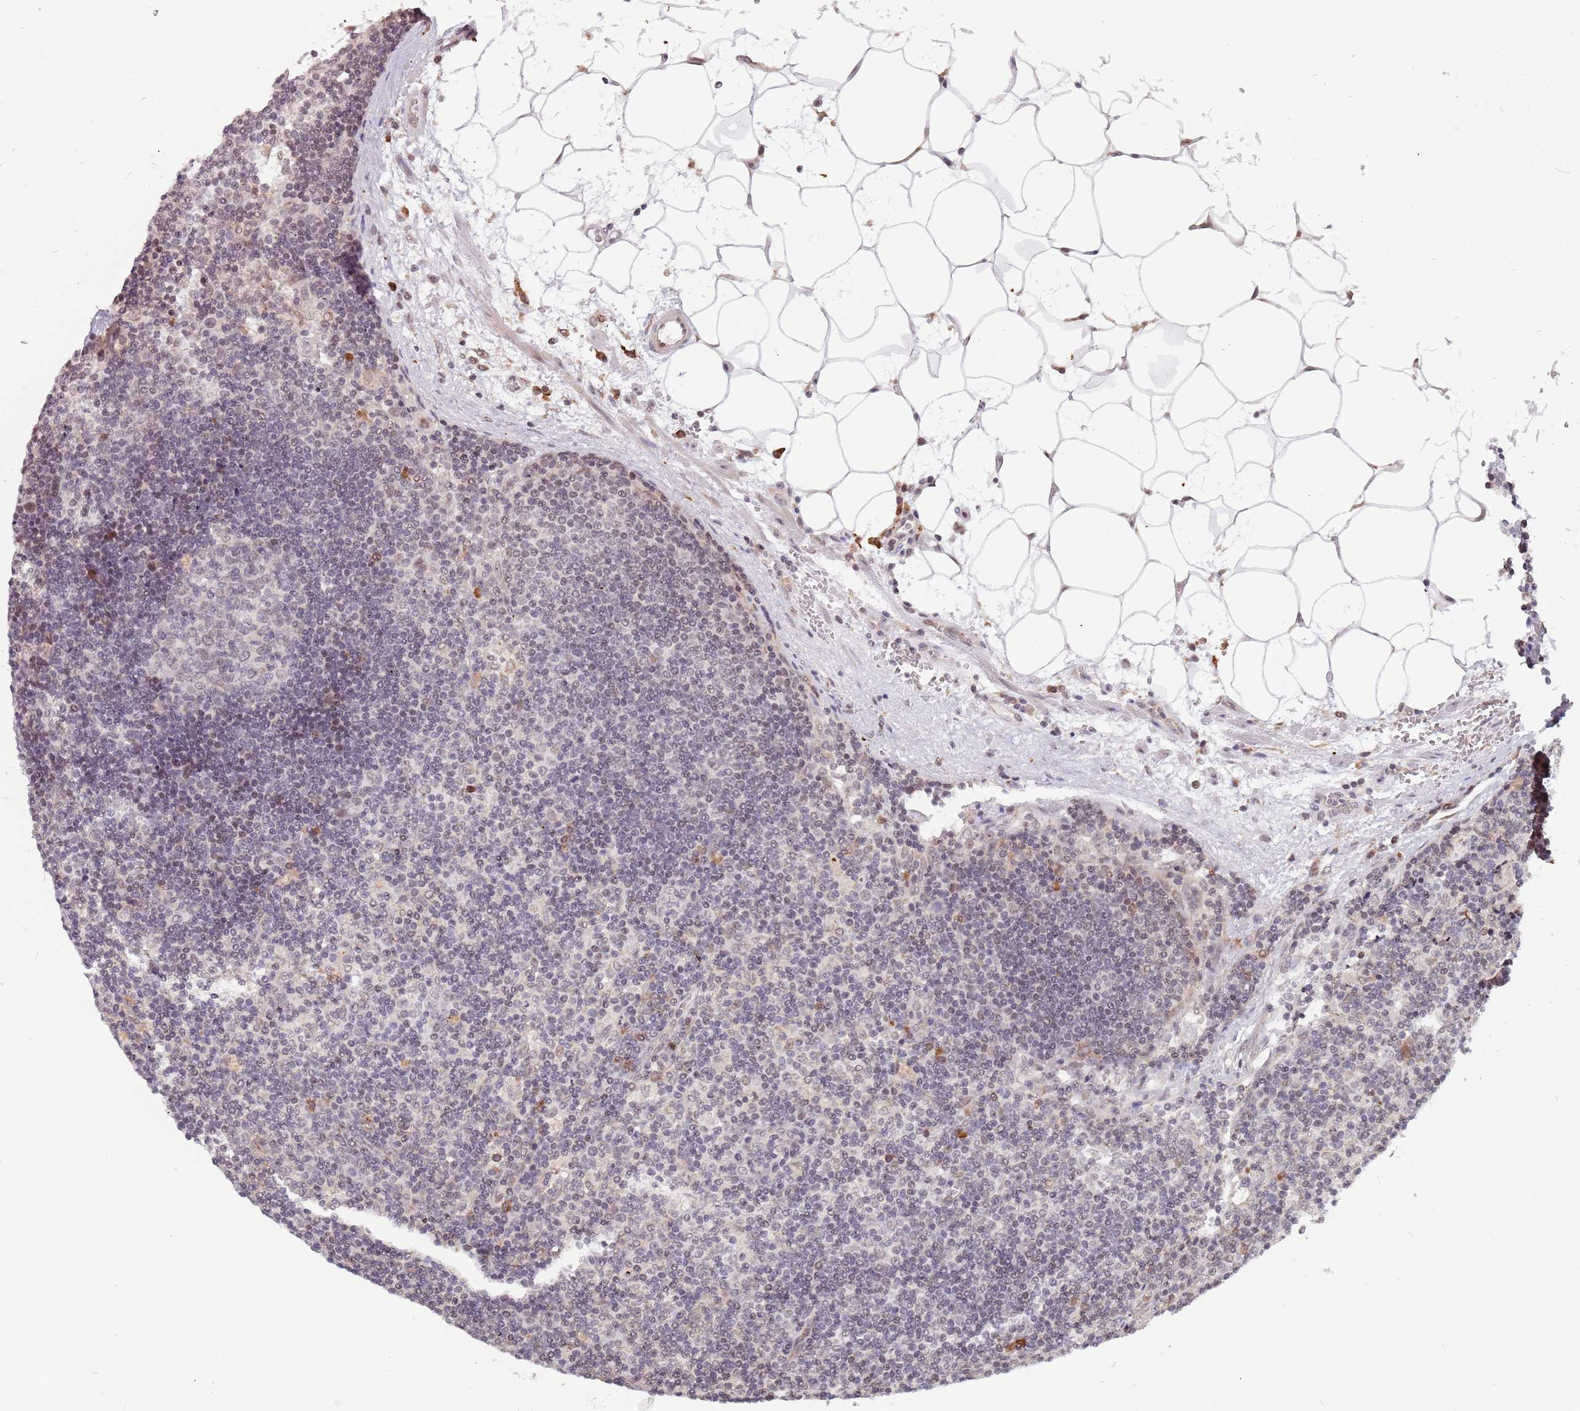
{"staining": {"intensity": "negative", "quantity": "none", "location": "none"}, "tissue": "lymph node", "cell_type": "Germinal center cells", "image_type": "normal", "snomed": [{"axis": "morphology", "description": "Normal tissue, NOS"}, {"axis": "topography", "description": "Lymph node"}], "caption": "Photomicrograph shows no significant protein expression in germinal center cells of normal lymph node.", "gene": "BARD1", "patient": {"sex": "male", "age": 58}}